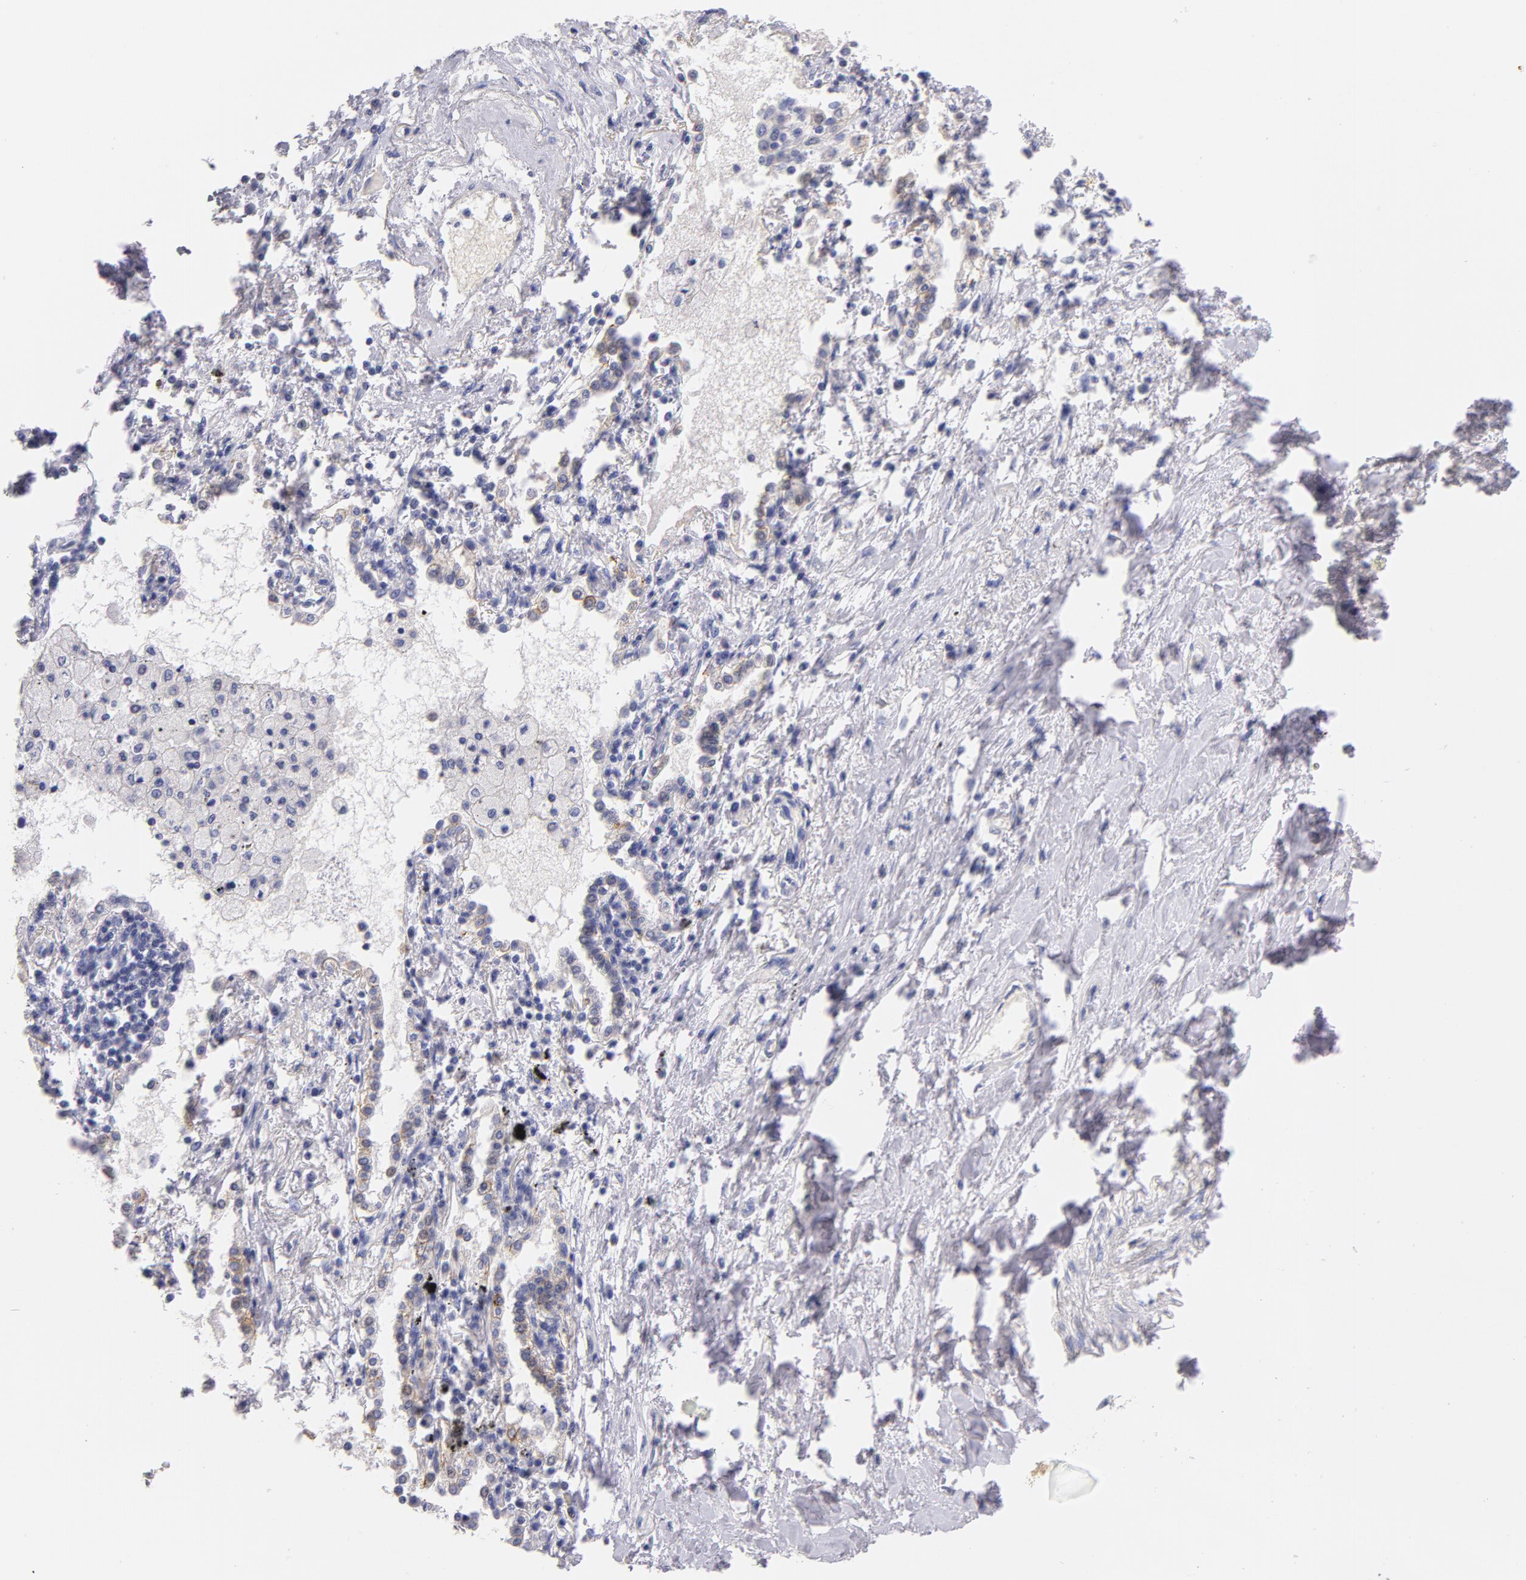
{"staining": {"intensity": "weak", "quantity": "25%-75%", "location": "cytoplasmic/membranous"}, "tissue": "lung cancer", "cell_type": "Tumor cells", "image_type": "cancer", "snomed": [{"axis": "morphology", "description": "Adenocarcinoma, NOS"}, {"axis": "topography", "description": "Lung"}], "caption": "Human adenocarcinoma (lung) stained for a protein (brown) demonstrates weak cytoplasmic/membranous positive positivity in approximately 25%-75% of tumor cells.", "gene": "CD44", "patient": {"sex": "male", "age": 60}}